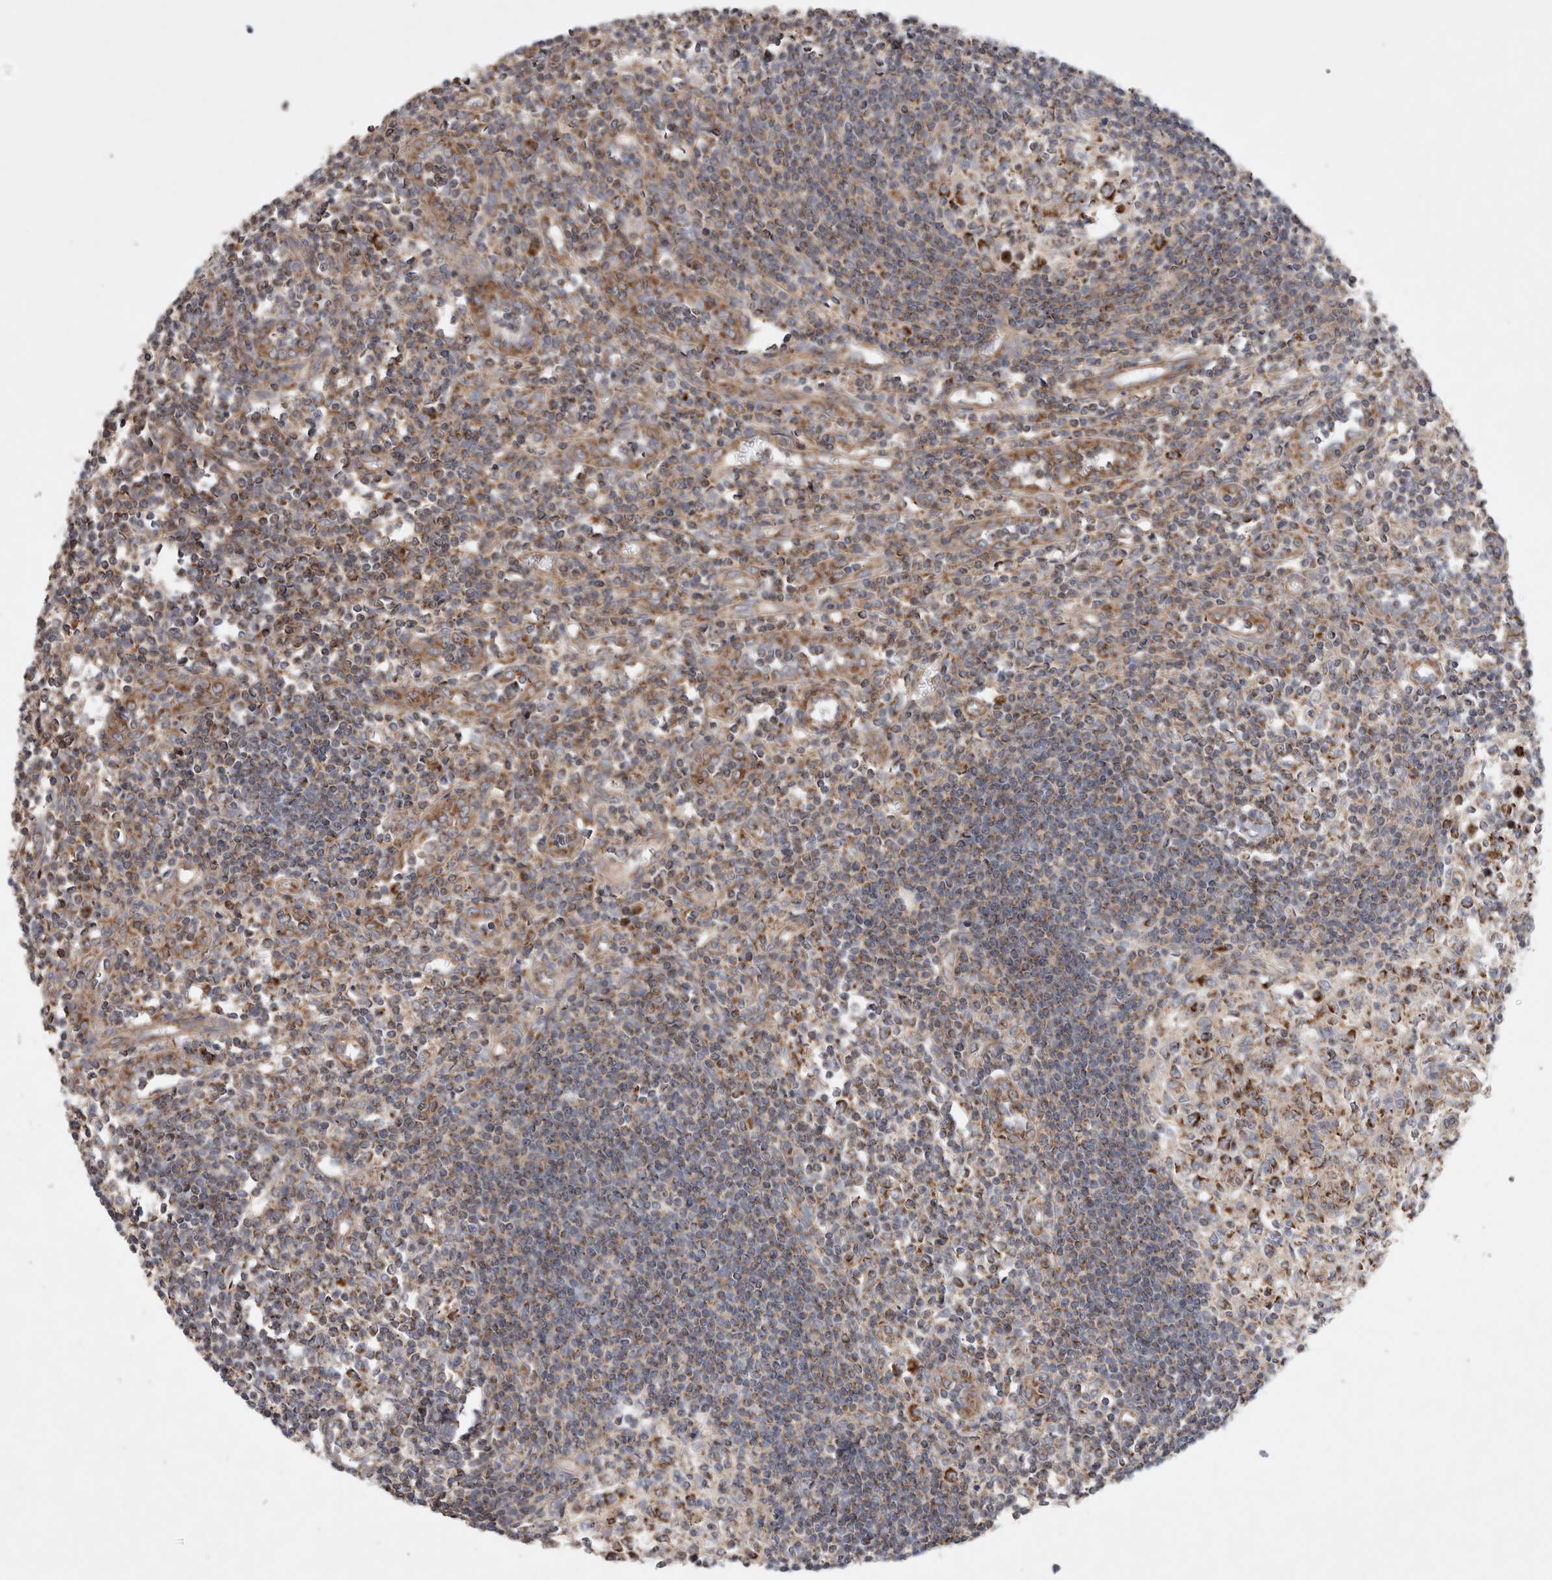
{"staining": {"intensity": "strong", "quantity": ">75%", "location": "cytoplasmic/membranous"}, "tissue": "lymph node", "cell_type": "Germinal center cells", "image_type": "normal", "snomed": [{"axis": "morphology", "description": "Normal tissue, NOS"}, {"axis": "morphology", "description": "Malignant melanoma, Metastatic site"}, {"axis": "topography", "description": "Lymph node"}], "caption": "The image reveals a brown stain indicating the presence of a protein in the cytoplasmic/membranous of germinal center cells in lymph node. (DAB IHC with brightfield microscopy, high magnification).", "gene": "MRPS28", "patient": {"sex": "male", "age": 41}}